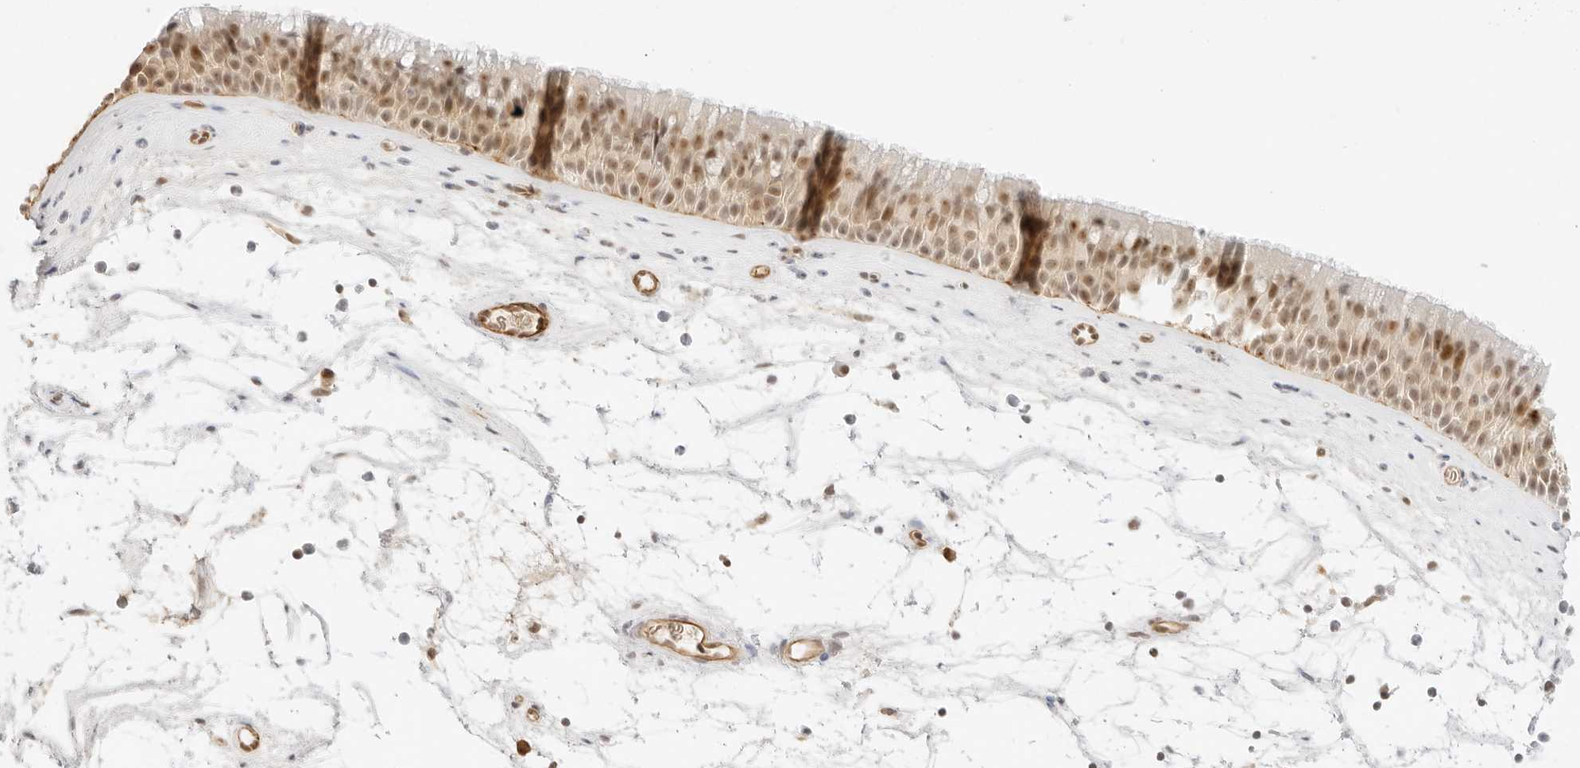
{"staining": {"intensity": "moderate", "quantity": ">75%", "location": "nuclear"}, "tissue": "nasopharynx", "cell_type": "Respiratory epithelial cells", "image_type": "normal", "snomed": [{"axis": "morphology", "description": "Normal tissue, NOS"}, {"axis": "topography", "description": "Nasopharynx"}], "caption": "Immunohistochemistry (IHC) image of benign human nasopharynx stained for a protein (brown), which demonstrates medium levels of moderate nuclear positivity in approximately >75% of respiratory epithelial cells.", "gene": "ITGA6", "patient": {"sex": "male", "age": 64}}